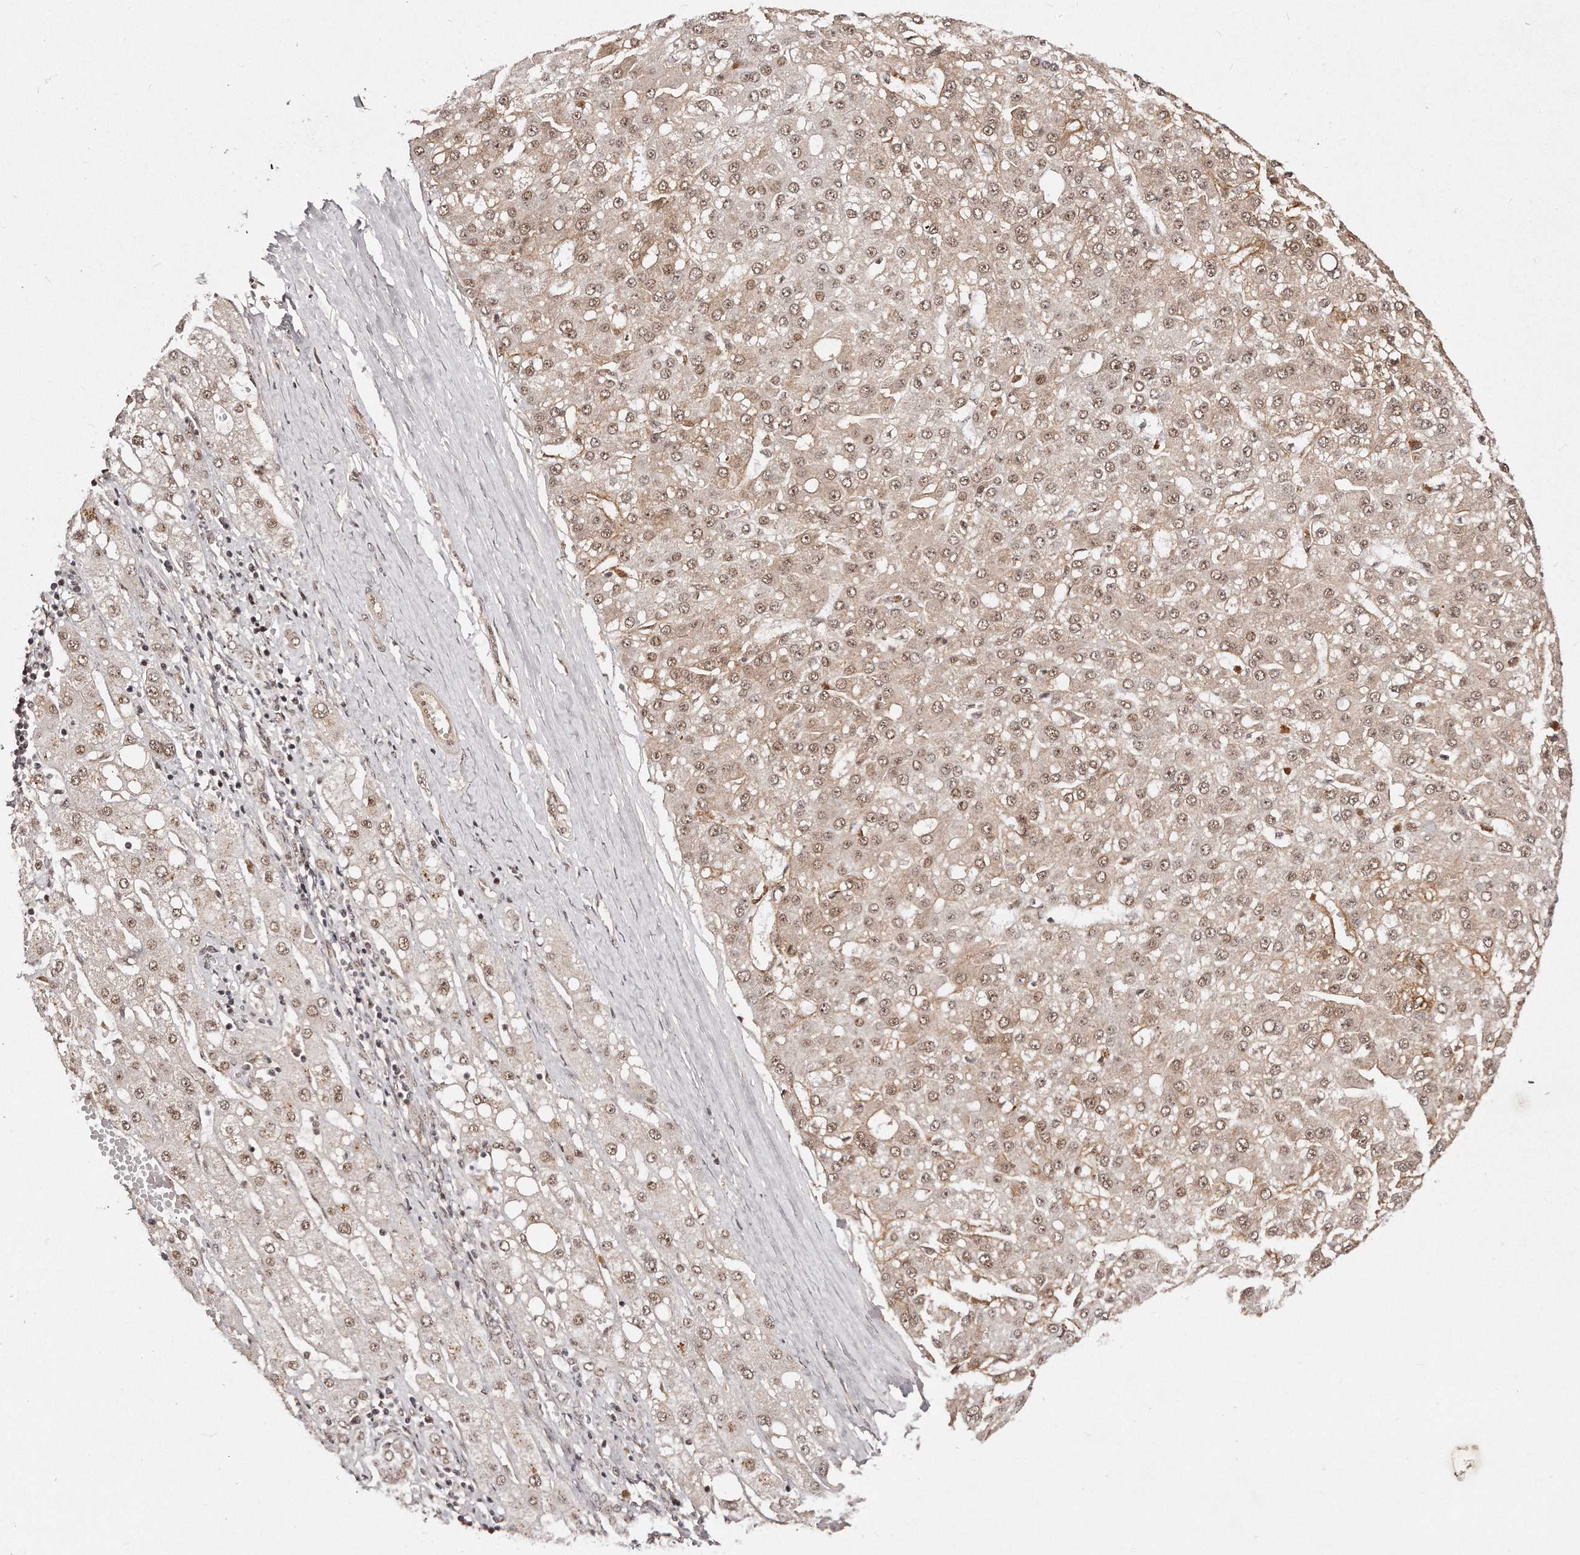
{"staining": {"intensity": "weak", "quantity": ">75%", "location": "nuclear"}, "tissue": "liver cancer", "cell_type": "Tumor cells", "image_type": "cancer", "snomed": [{"axis": "morphology", "description": "Carcinoma, Hepatocellular, NOS"}, {"axis": "topography", "description": "Liver"}], "caption": "A brown stain highlights weak nuclear expression of a protein in human liver cancer tumor cells.", "gene": "SOX4", "patient": {"sex": "male", "age": 67}}